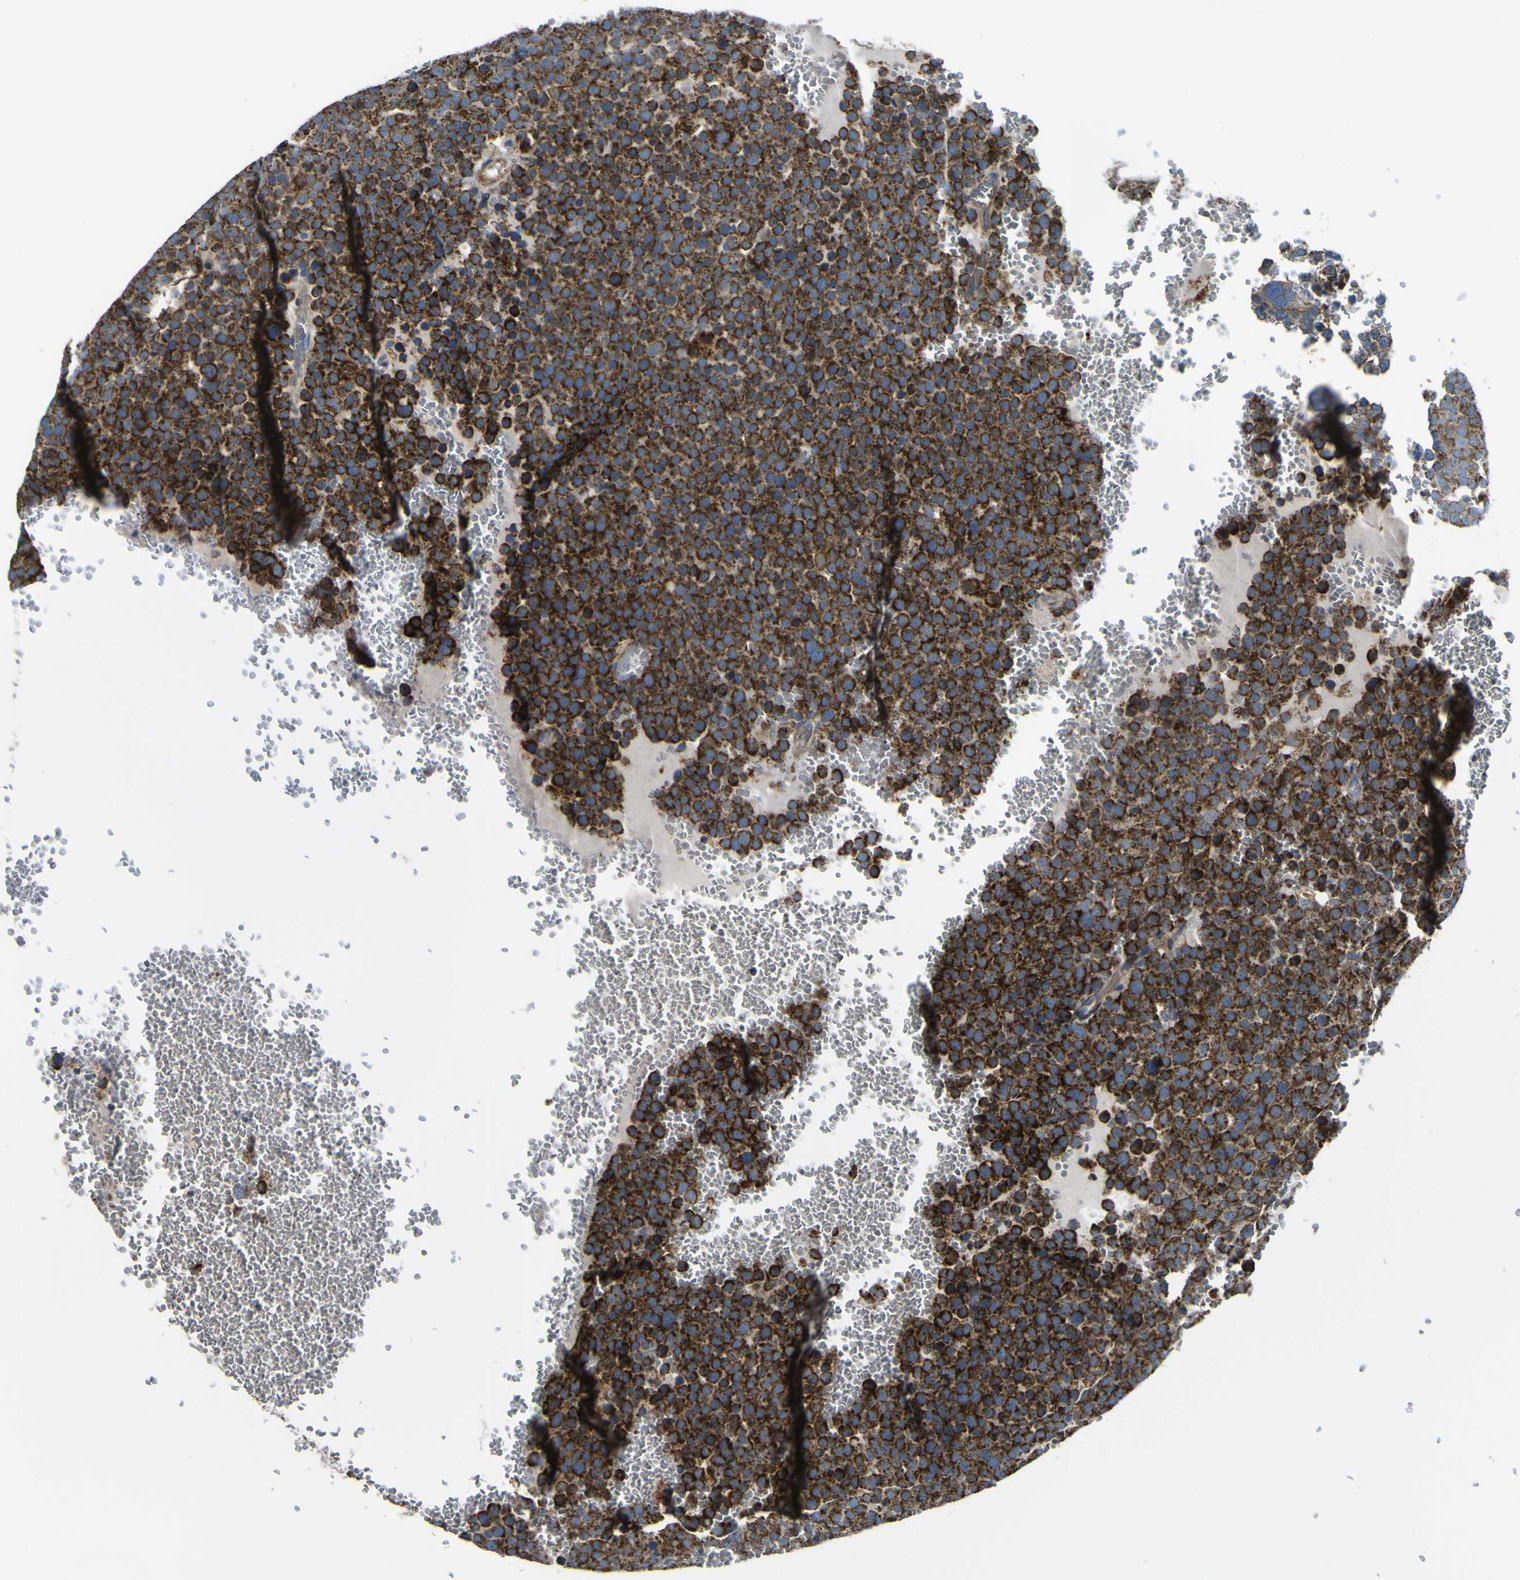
{"staining": {"intensity": "strong", "quantity": ">75%", "location": "cytoplasmic/membranous"}, "tissue": "testis cancer", "cell_type": "Tumor cells", "image_type": "cancer", "snomed": [{"axis": "morphology", "description": "Seminoma, NOS"}, {"axis": "topography", "description": "Testis"}], "caption": "Immunohistochemical staining of testis cancer displays strong cytoplasmic/membranous protein positivity in approximately >75% of tumor cells. Nuclei are stained in blue.", "gene": "ALDH18A1", "patient": {"sex": "male", "age": 71}}